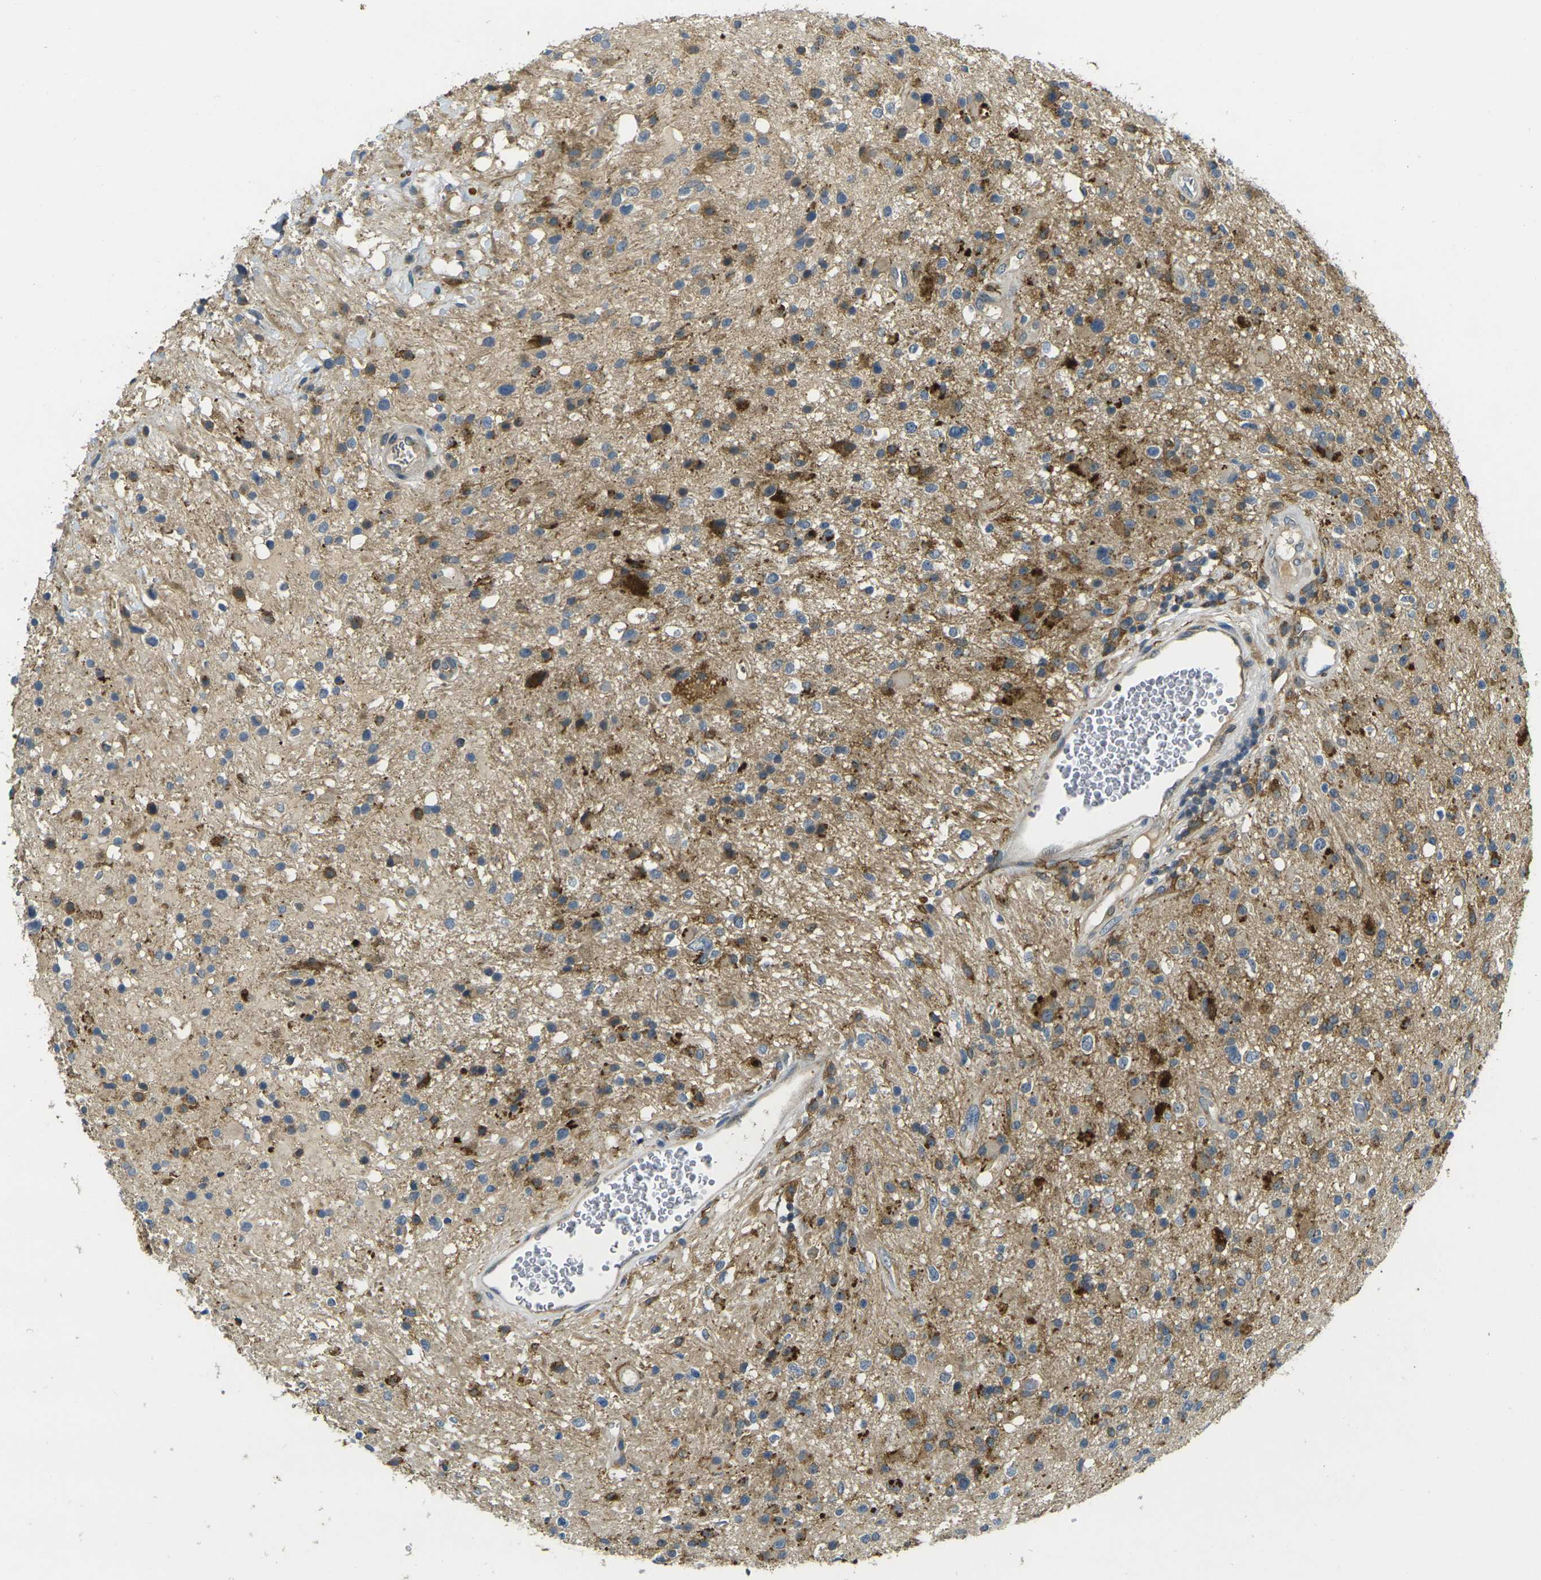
{"staining": {"intensity": "strong", "quantity": "<25%", "location": "cytoplasmic/membranous"}, "tissue": "glioma", "cell_type": "Tumor cells", "image_type": "cancer", "snomed": [{"axis": "morphology", "description": "Glioma, malignant, High grade"}, {"axis": "topography", "description": "Brain"}], "caption": "Malignant high-grade glioma stained for a protein shows strong cytoplasmic/membranous positivity in tumor cells.", "gene": "PIGL", "patient": {"sex": "male", "age": 33}}